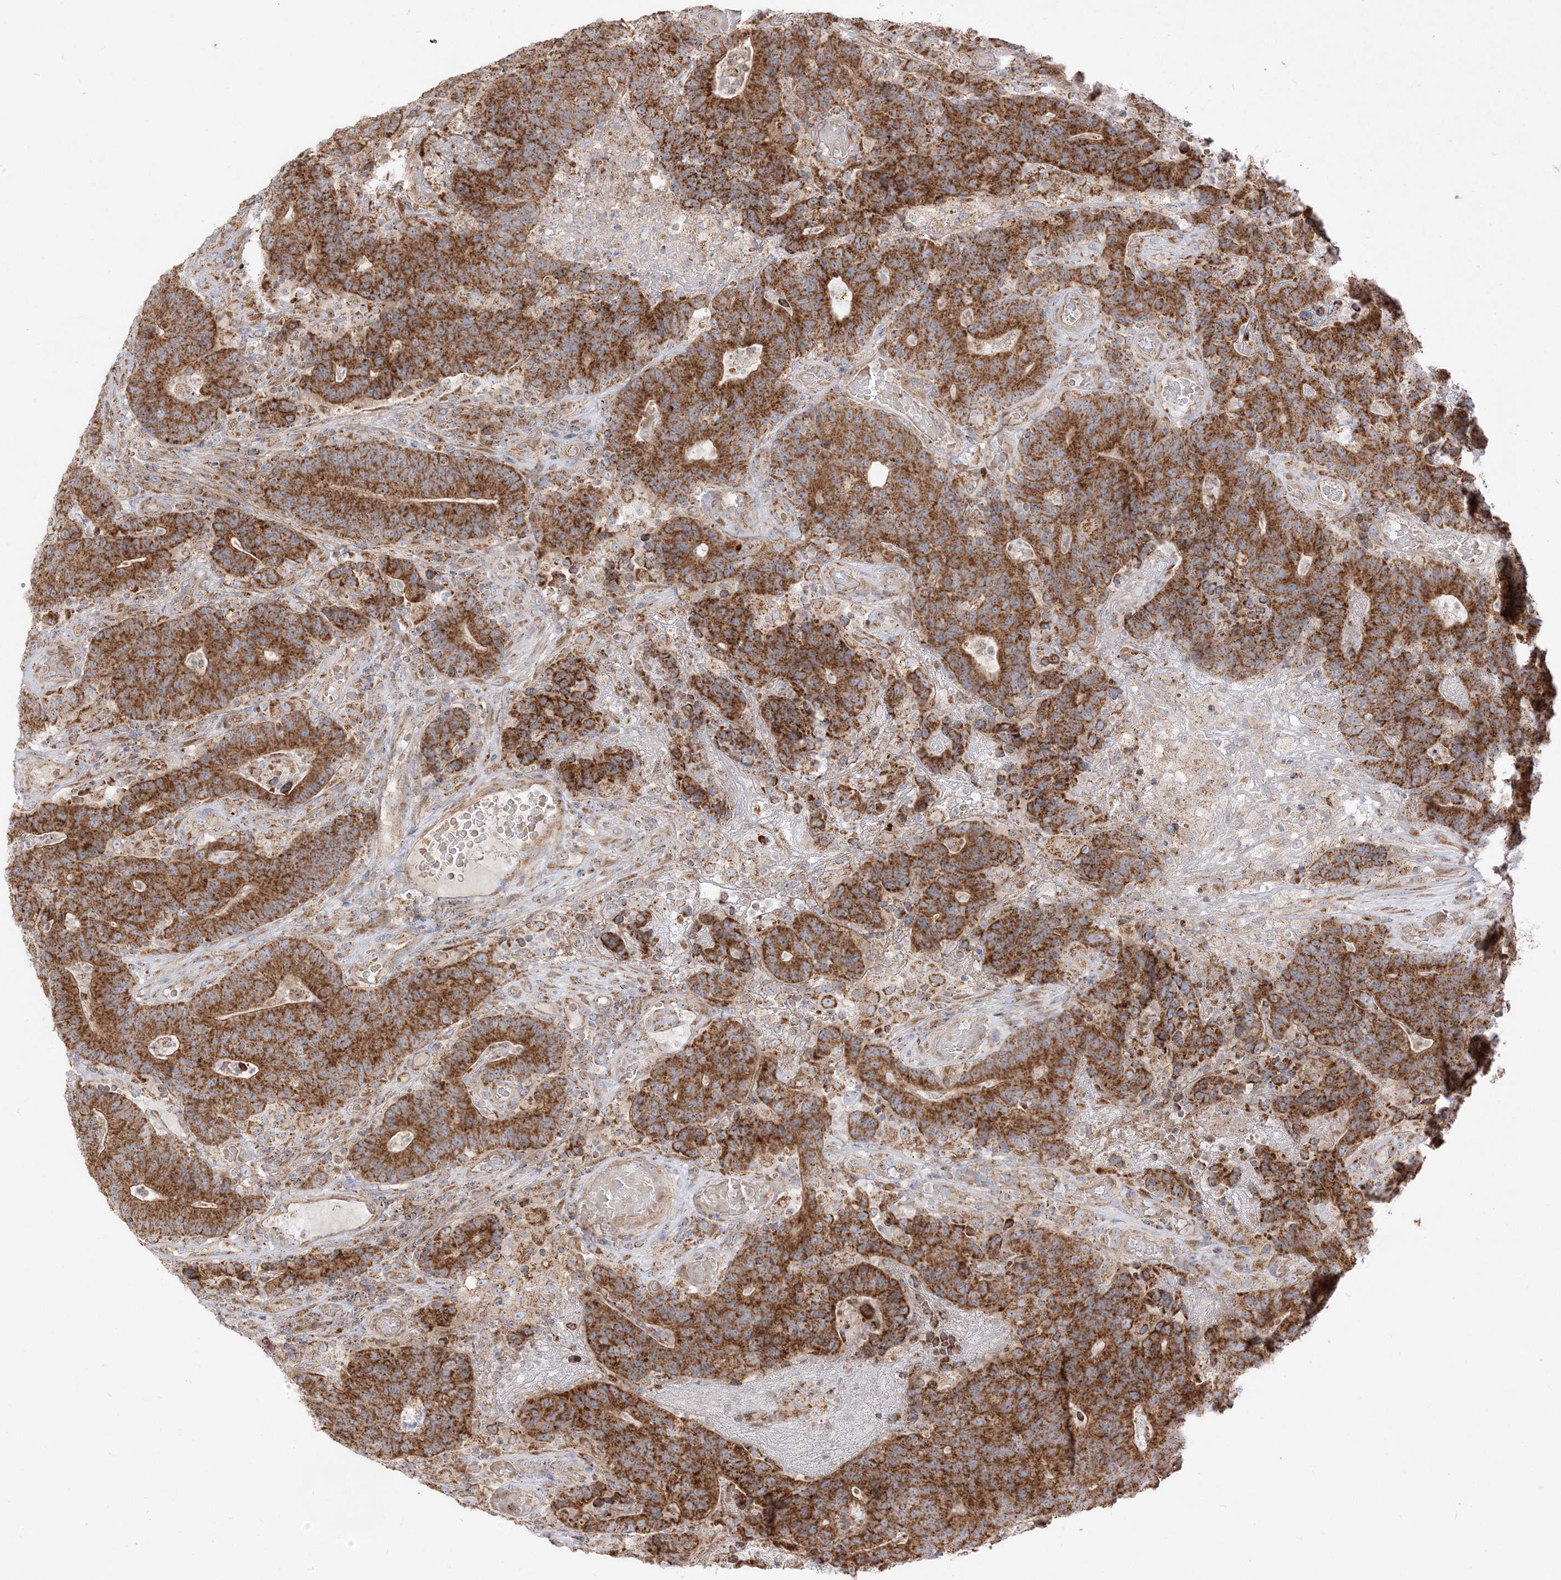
{"staining": {"intensity": "strong", "quantity": ">75%", "location": "cytoplasmic/membranous"}, "tissue": "colorectal cancer", "cell_type": "Tumor cells", "image_type": "cancer", "snomed": [{"axis": "morphology", "description": "Normal tissue, NOS"}, {"axis": "morphology", "description": "Adenocarcinoma, NOS"}, {"axis": "topography", "description": "Colon"}], "caption": "A histopathology image showing strong cytoplasmic/membranous positivity in about >75% of tumor cells in colorectal cancer, as visualized by brown immunohistochemical staining.", "gene": "AARS2", "patient": {"sex": "female", "age": 75}}